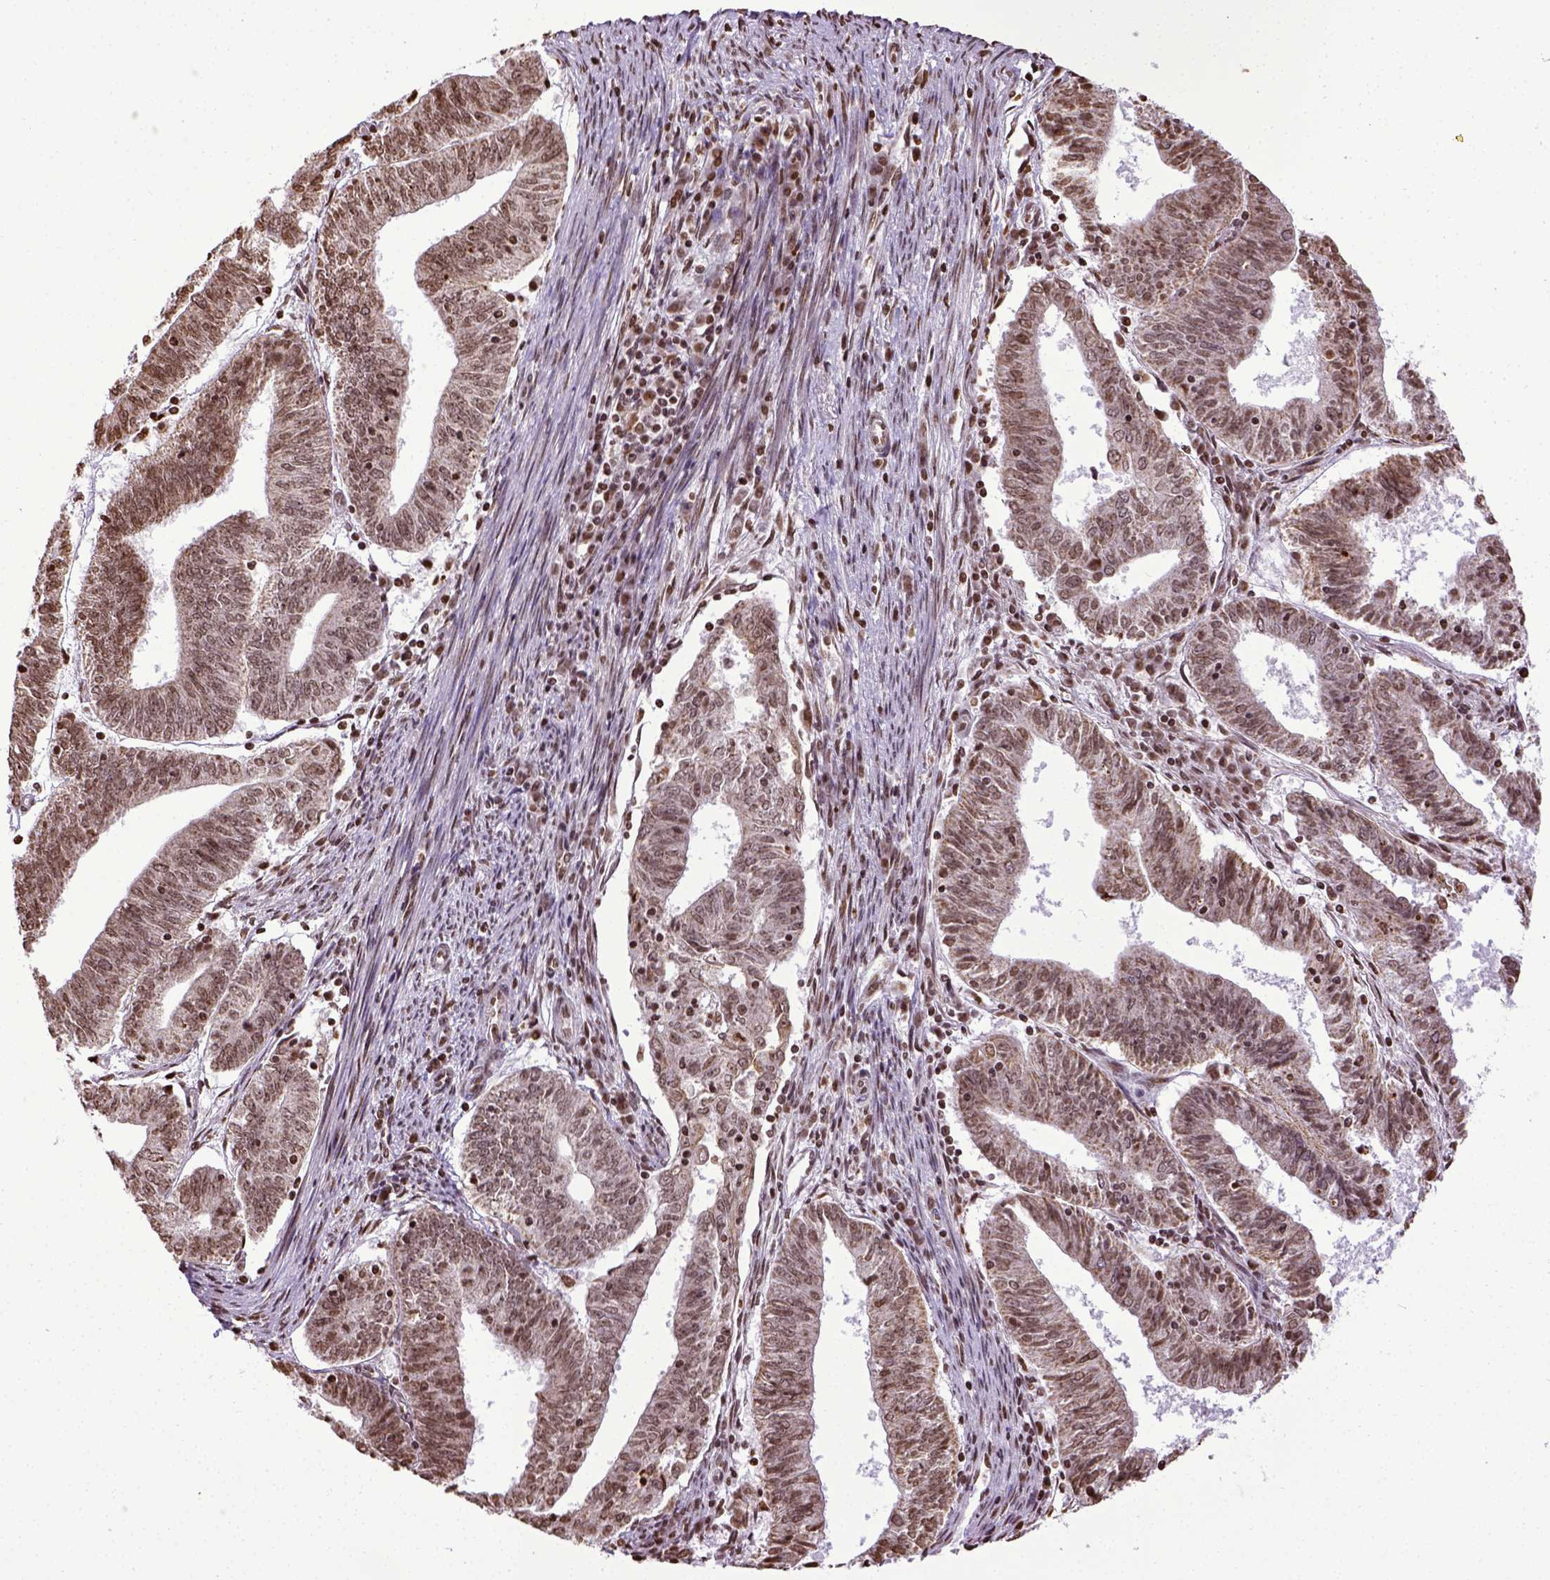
{"staining": {"intensity": "moderate", "quantity": ">75%", "location": "nuclear"}, "tissue": "endometrial cancer", "cell_type": "Tumor cells", "image_type": "cancer", "snomed": [{"axis": "morphology", "description": "Adenocarcinoma, NOS"}, {"axis": "topography", "description": "Endometrium"}], "caption": "Immunohistochemical staining of human endometrial cancer (adenocarcinoma) shows medium levels of moderate nuclear protein positivity in approximately >75% of tumor cells. Nuclei are stained in blue.", "gene": "ZNF75D", "patient": {"sex": "female", "age": 82}}